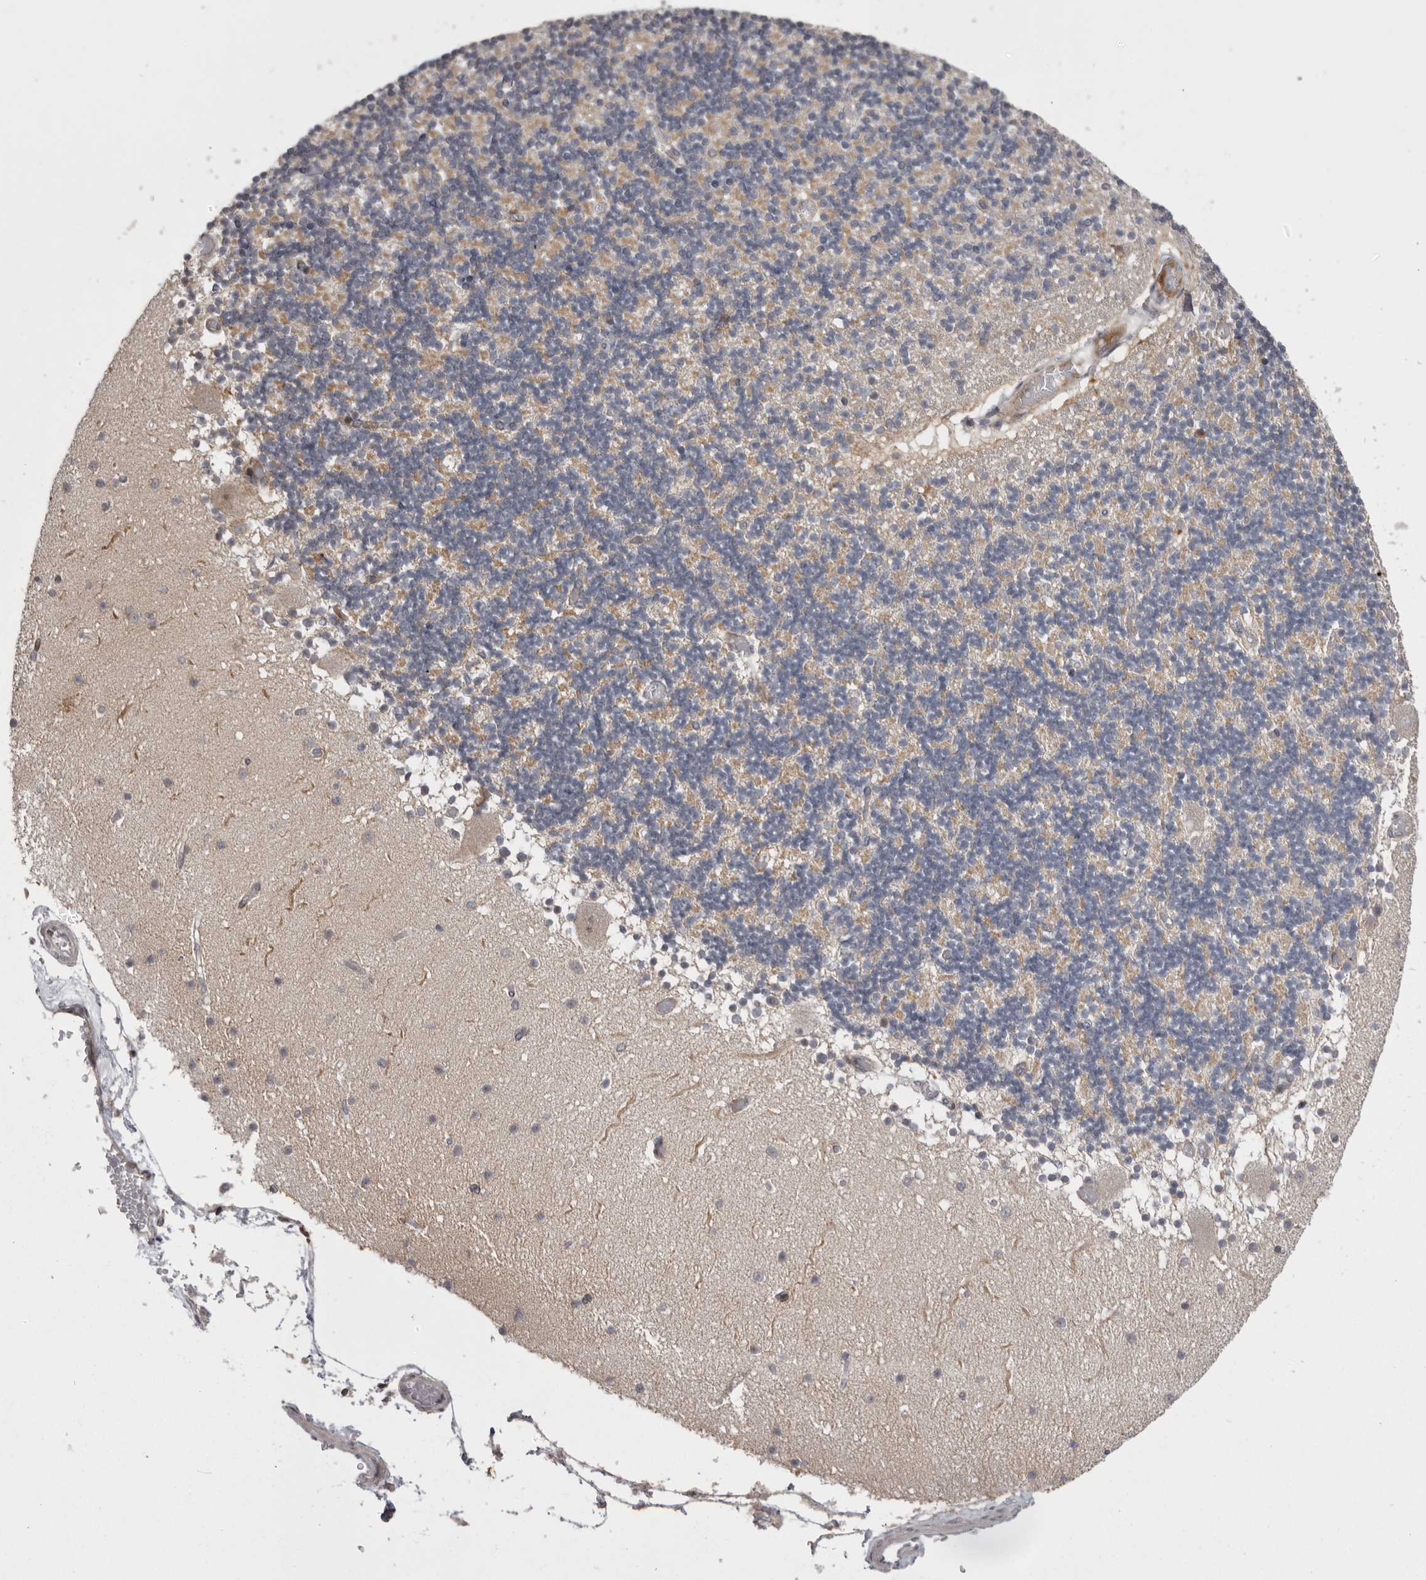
{"staining": {"intensity": "weak", "quantity": "<25%", "location": "nuclear"}, "tissue": "cerebellum", "cell_type": "Cells in granular layer", "image_type": "normal", "snomed": [{"axis": "morphology", "description": "Normal tissue, NOS"}, {"axis": "topography", "description": "Cerebellum"}], "caption": "The photomicrograph exhibits no significant staining in cells in granular layer of cerebellum.", "gene": "AZIN1", "patient": {"sex": "female", "age": 28}}